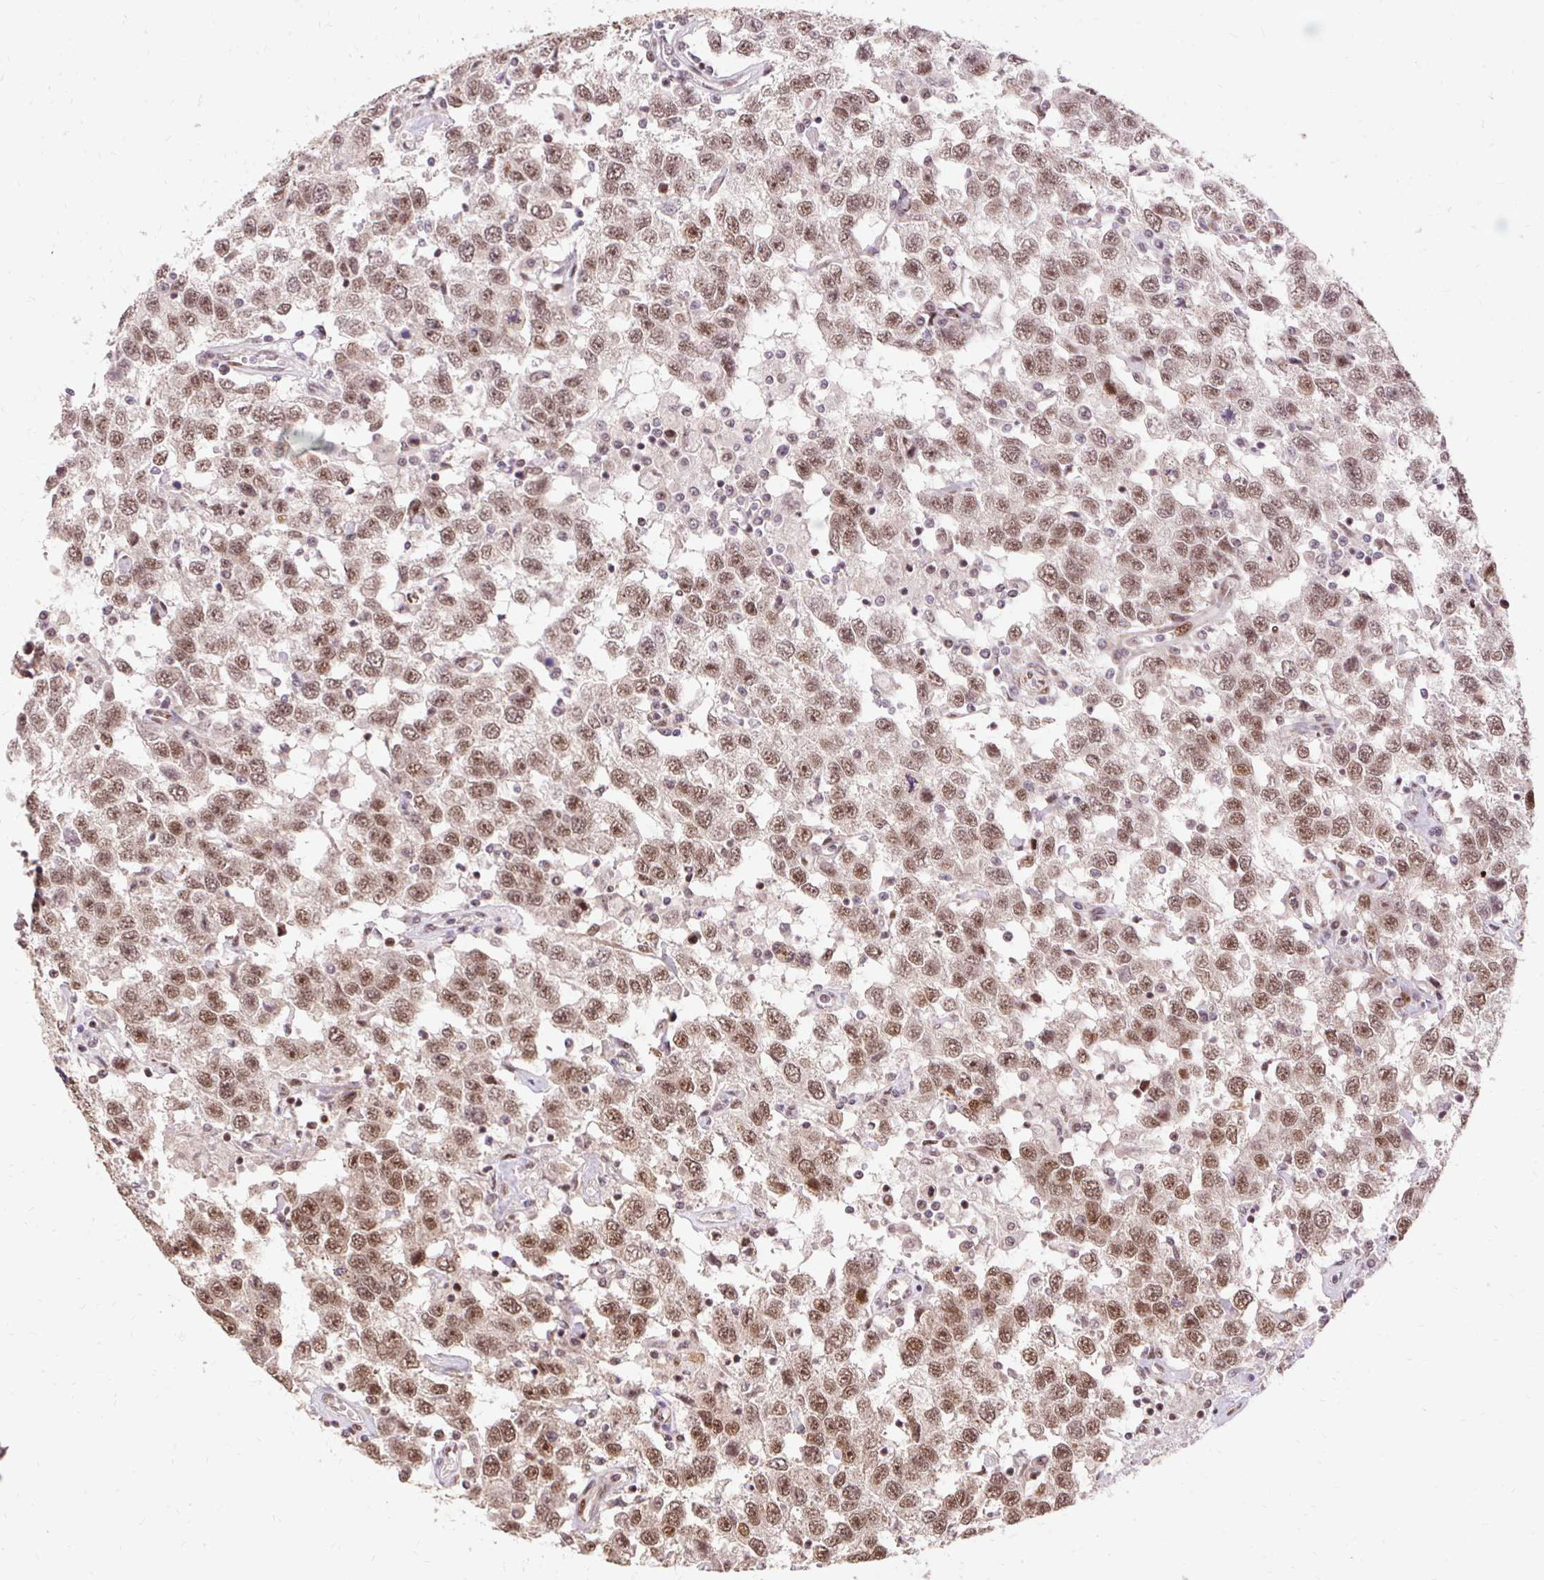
{"staining": {"intensity": "moderate", "quantity": ">75%", "location": "nuclear"}, "tissue": "testis cancer", "cell_type": "Tumor cells", "image_type": "cancer", "snomed": [{"axis": "morphology", "description": "Seminoma, NOS"}, {"axis": "topography", "description": "Testis"}], "caption": "Protein analysis of seminoma (testis) tissue shows moderate nuclear expression in about >75% of tumor cells.", "gene": "MECOM", "patient": {"sex": "male", "age": 41}}